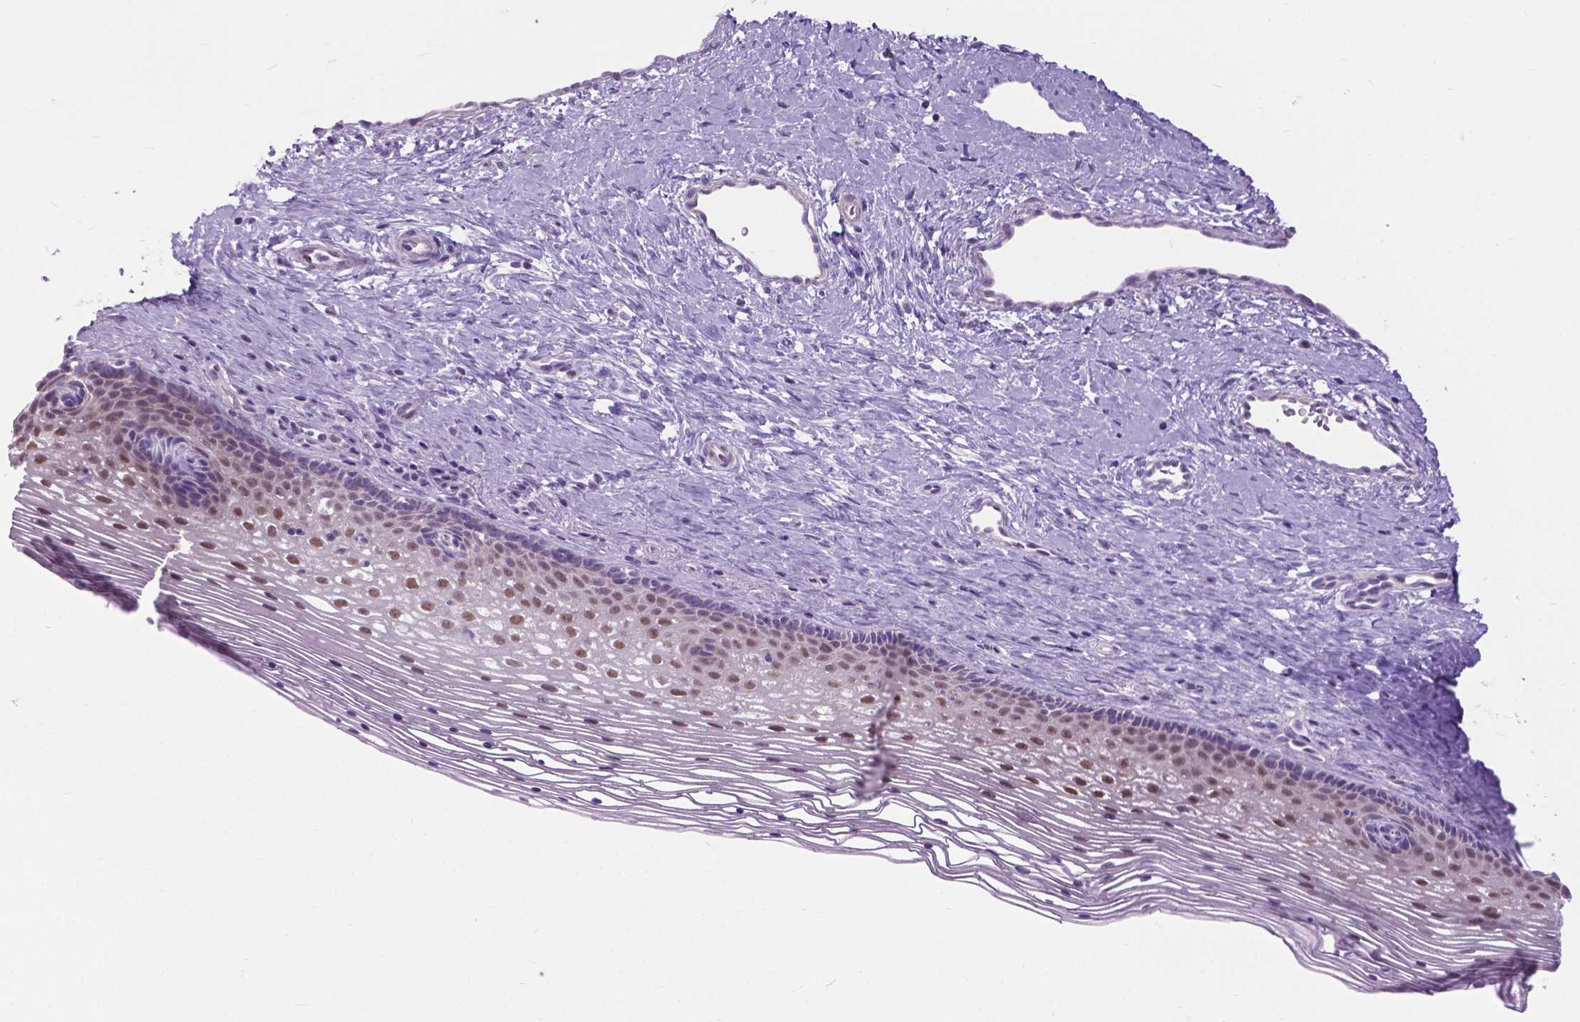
{"staining": {"intensity": "moderate", "quantity": ">75%", "location": "nuclear"}, "tissue": "cervix", "cell_type": "Glandular cells", "image_type": "normal", "snomed": [{"axis": "morphology", "description": "Normal tissue, NOS"}, {"axis": "topography", "description": "Cervix"}], "caption": "The histopathology image demonstrates a brown stain indicating the presence of a protein in the nuclear of glandular cells in cervix.", "gene": "APCDD1L", "patient": {"sex": "female", "age": 34}}